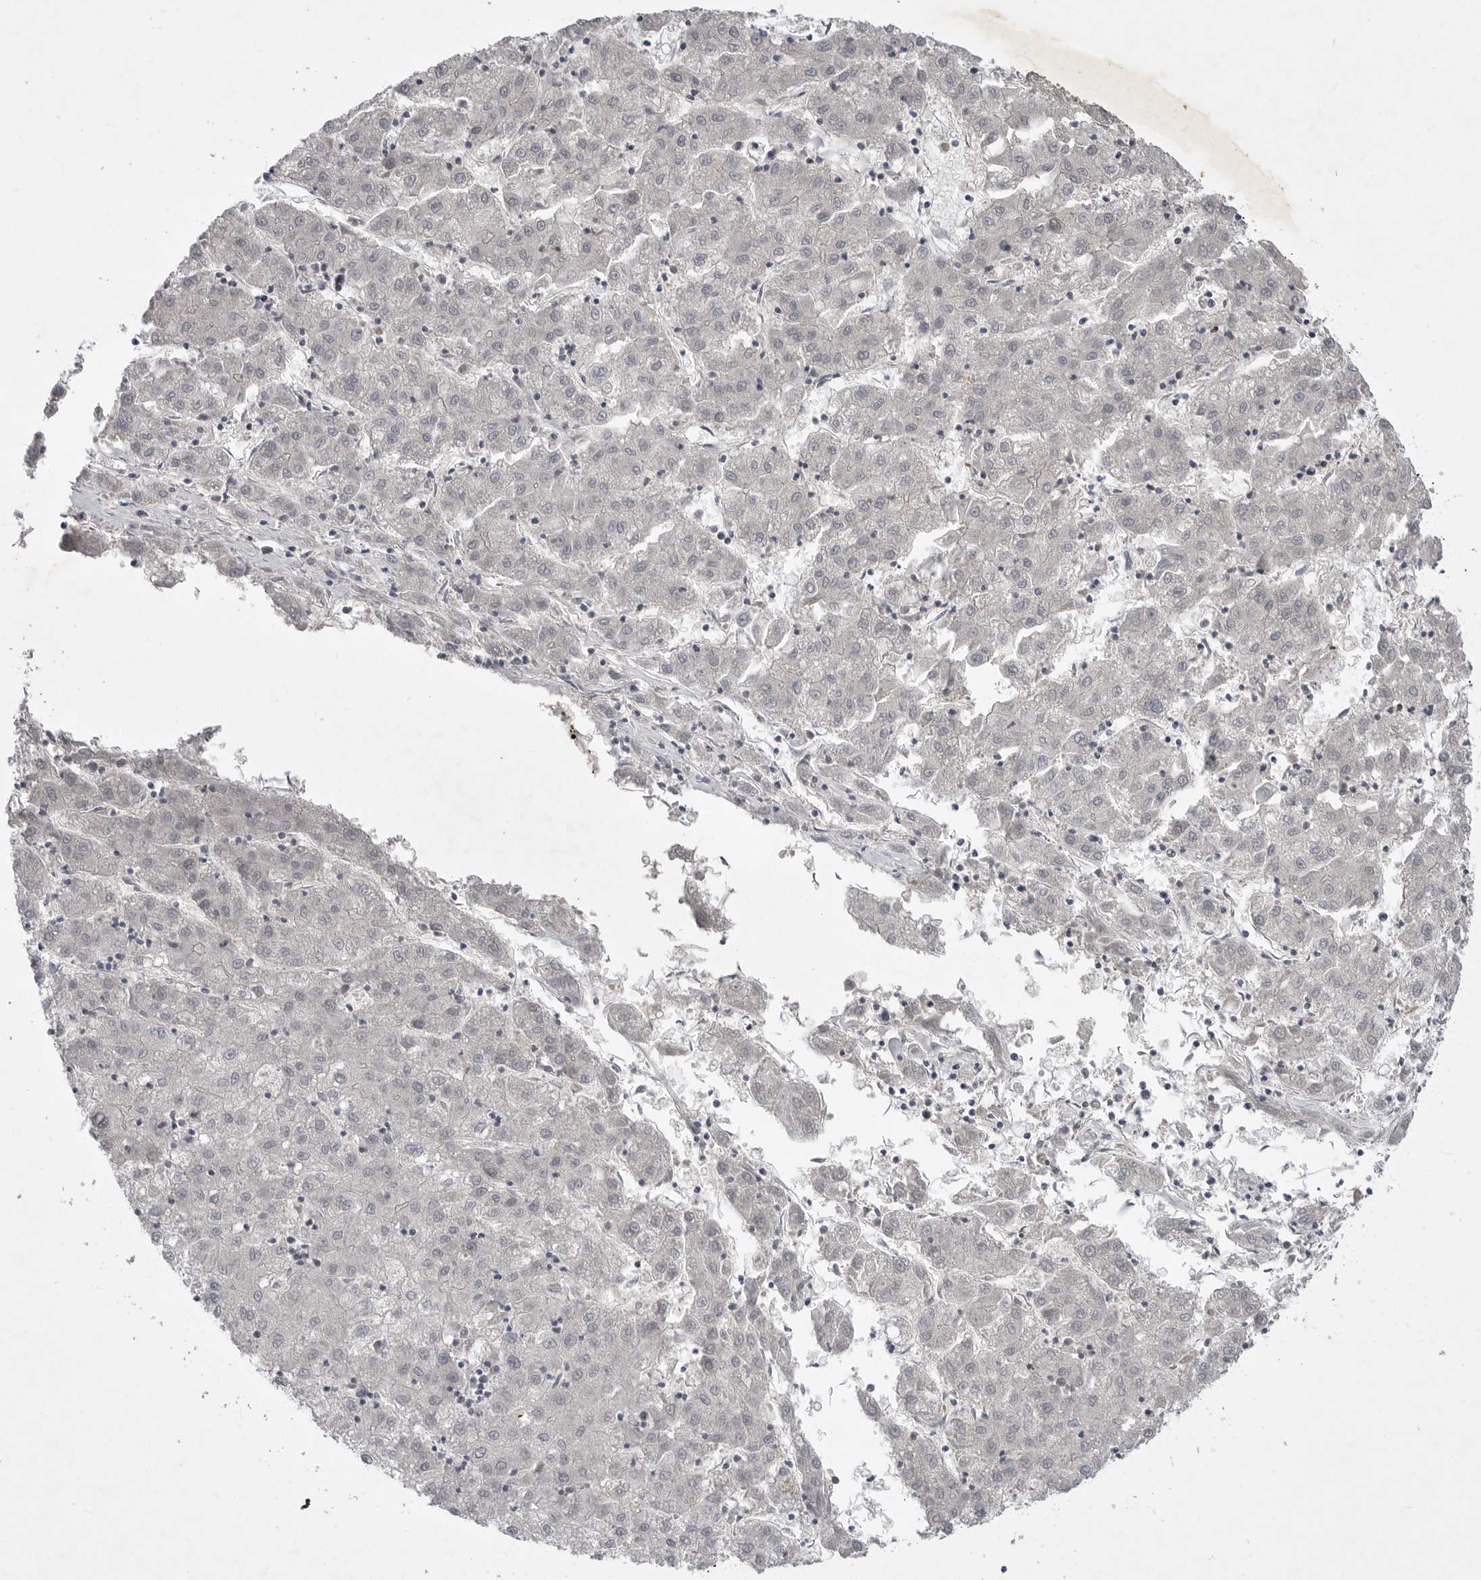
{"staining": {"intensity": "negative", "quantity": "none", "location": "none"}, "tissue": "liver cancer", "cell_type": "Tumor cells", "image_type": "cancer", "snomed": [{"axis": "morphology", "description": "Carcinoma, Hepatocellular, NOS"}, {"axis": "topography", "description": "Liver"}], "caption": "An immunohistochemistry (IHC) micrograph of liver cancer (hepatocellular carcinoma) is shown. There is no staining in tumor cells of liver cancer (hepatocellular carcinoma). Nuclei are stained in blue.", "gene": "ITGAD", "patient": {"sex": "male", "age": 72}}